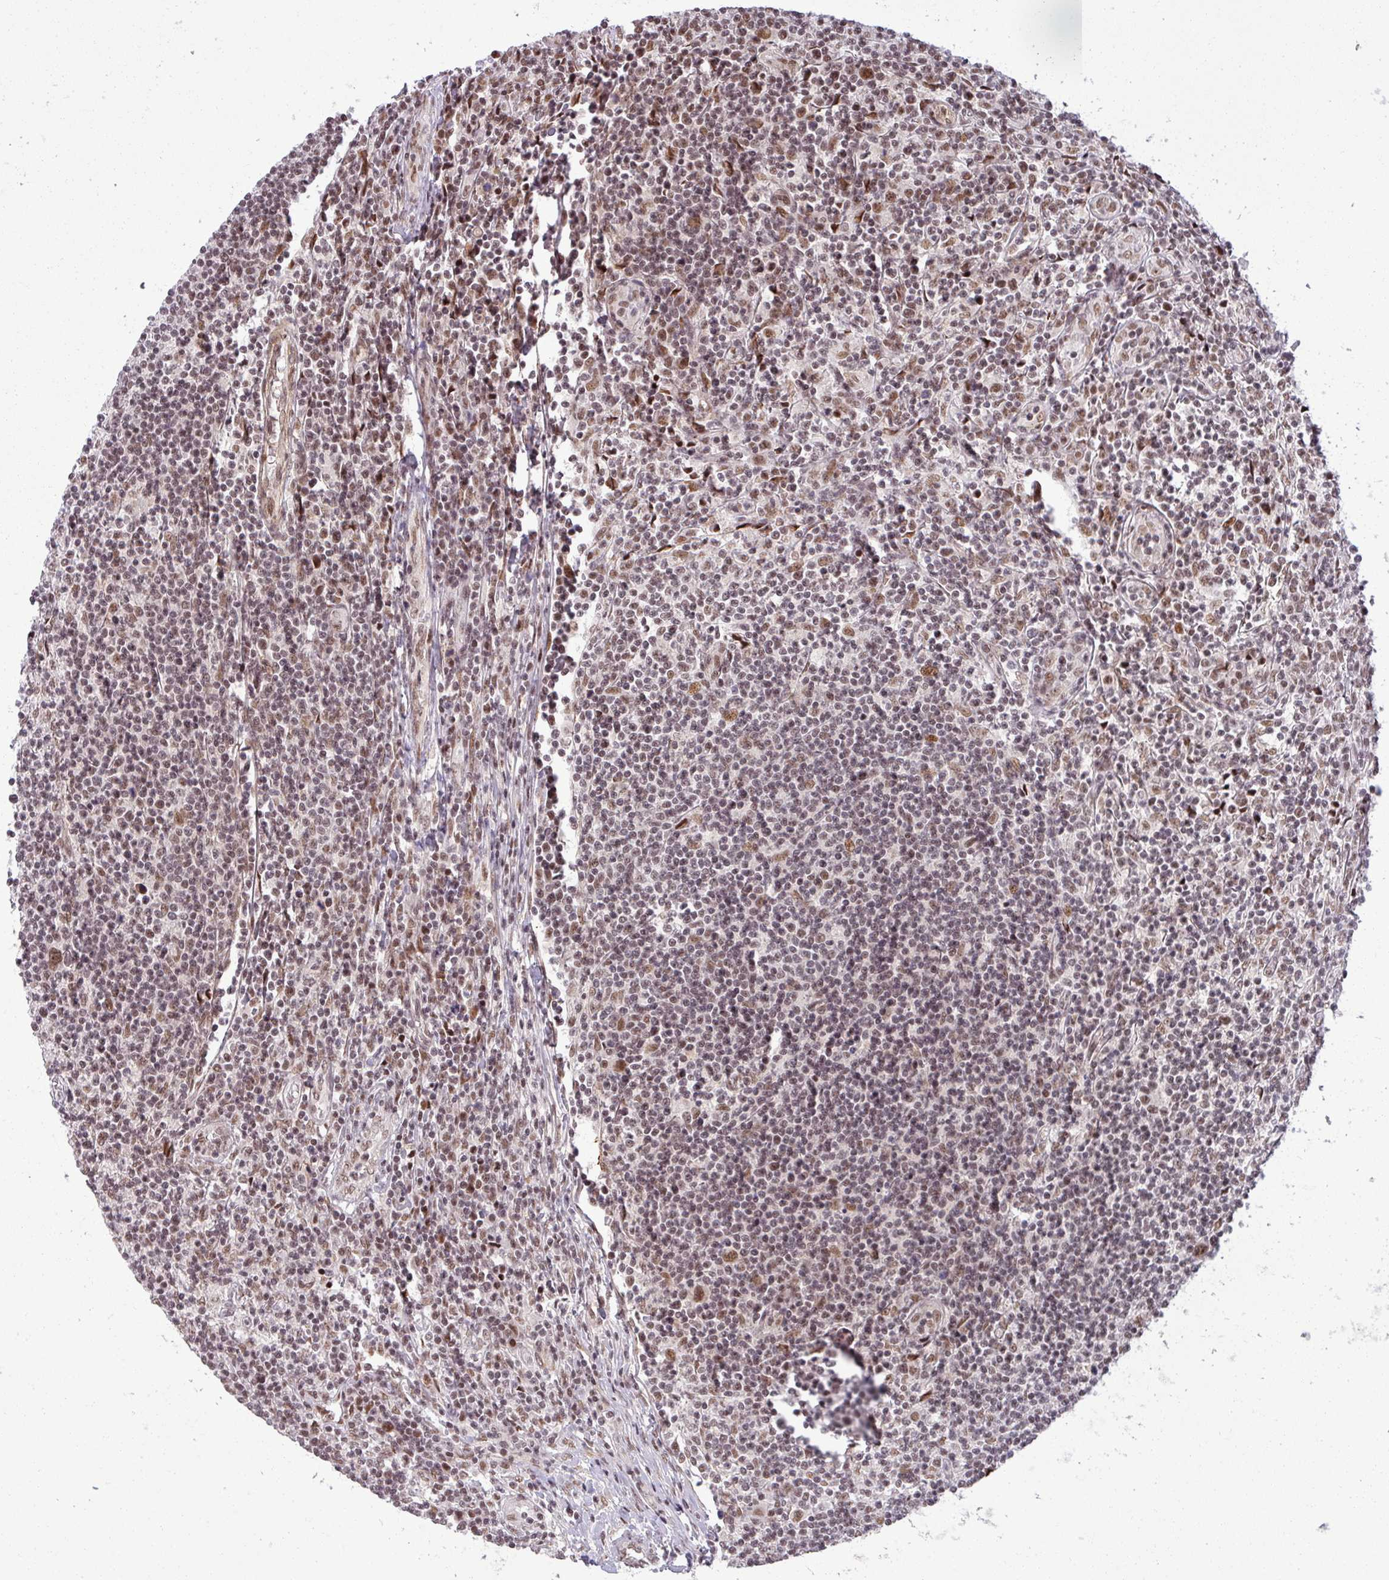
{"staining": {"intensity": "moderate", "quantity": ">75%", "location": "nuclear"}, "tissue": "lymphoma", "cell_type": "Tumor cells", "image_type": "cancer", "snomed": [{"axis": "morphology", "description": "Hodgkin's disease, NOS"}, {"axis": "topography", "description": "Lymph node"}], "caption": "IHC (DAB (3,3'-diaminobenzidine)) staining of human lymphoma shows moderate nuclear protein expression in approximately >75% of tumor cells. (IHC, brightfield microscopy, high magnification).", "gene": "PTPN20", "patient": {"sex": "male", "age": 83}}